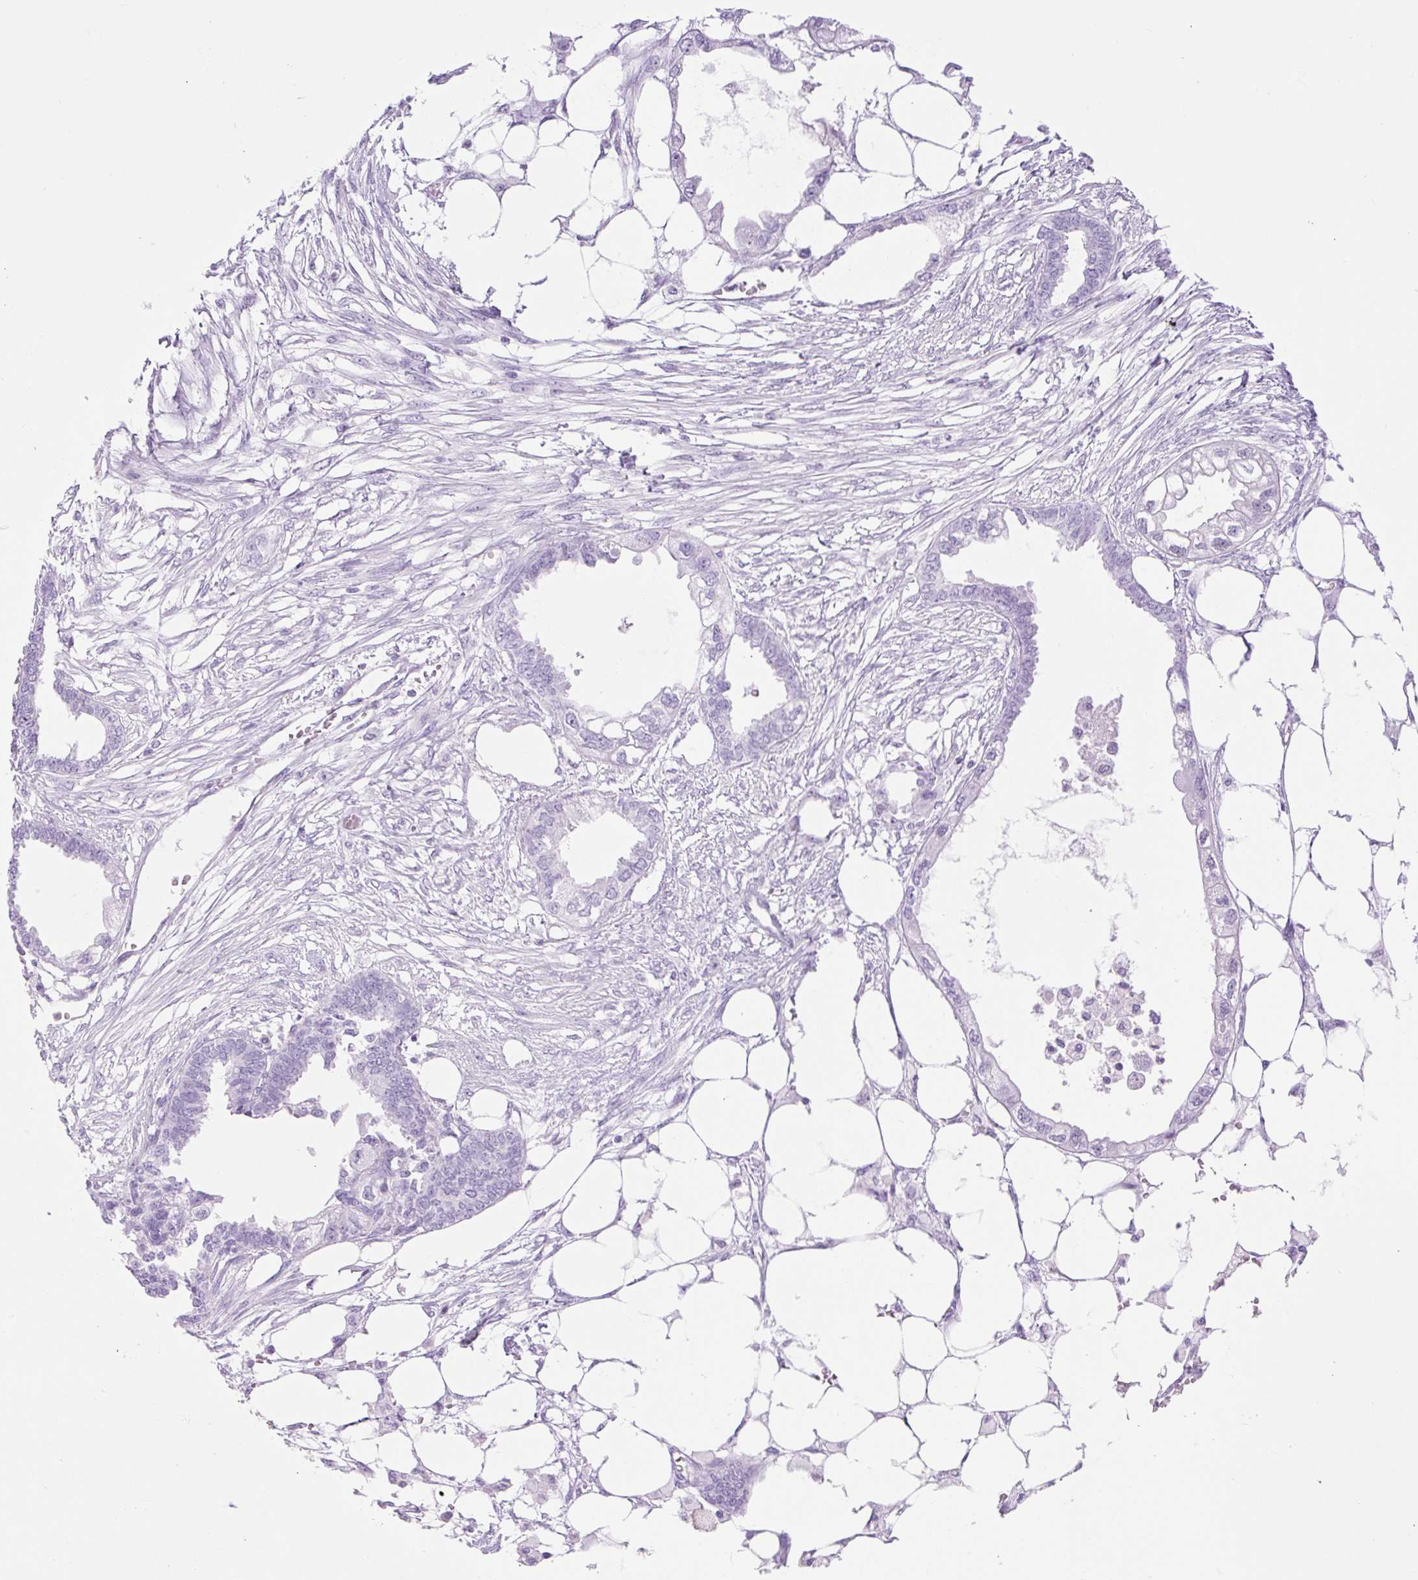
{"staining": {"intensity": "negative", "quantity": "none", "location": "none"}, "tissue": "endometrial cancer", "cell_type": "Tumor cells", "image_type": "cancer", "snomed": [{"axis": "morphology", "description": "Adenocarcinoma, NOS"}, {"axis": "morphology", "description": "Adenocarcinoma, metastatic, NOS"}, {"axis": "topography", "description": "Adipose tissue"}, {"axis": "topography", "description": "Endometrium"}], "caption": "An image of endometrial cancer stained for a protein displays no brown staining in tumor cells.", "gene": "SLC25A40", "patient": {"sex": "female", "age": 67}}